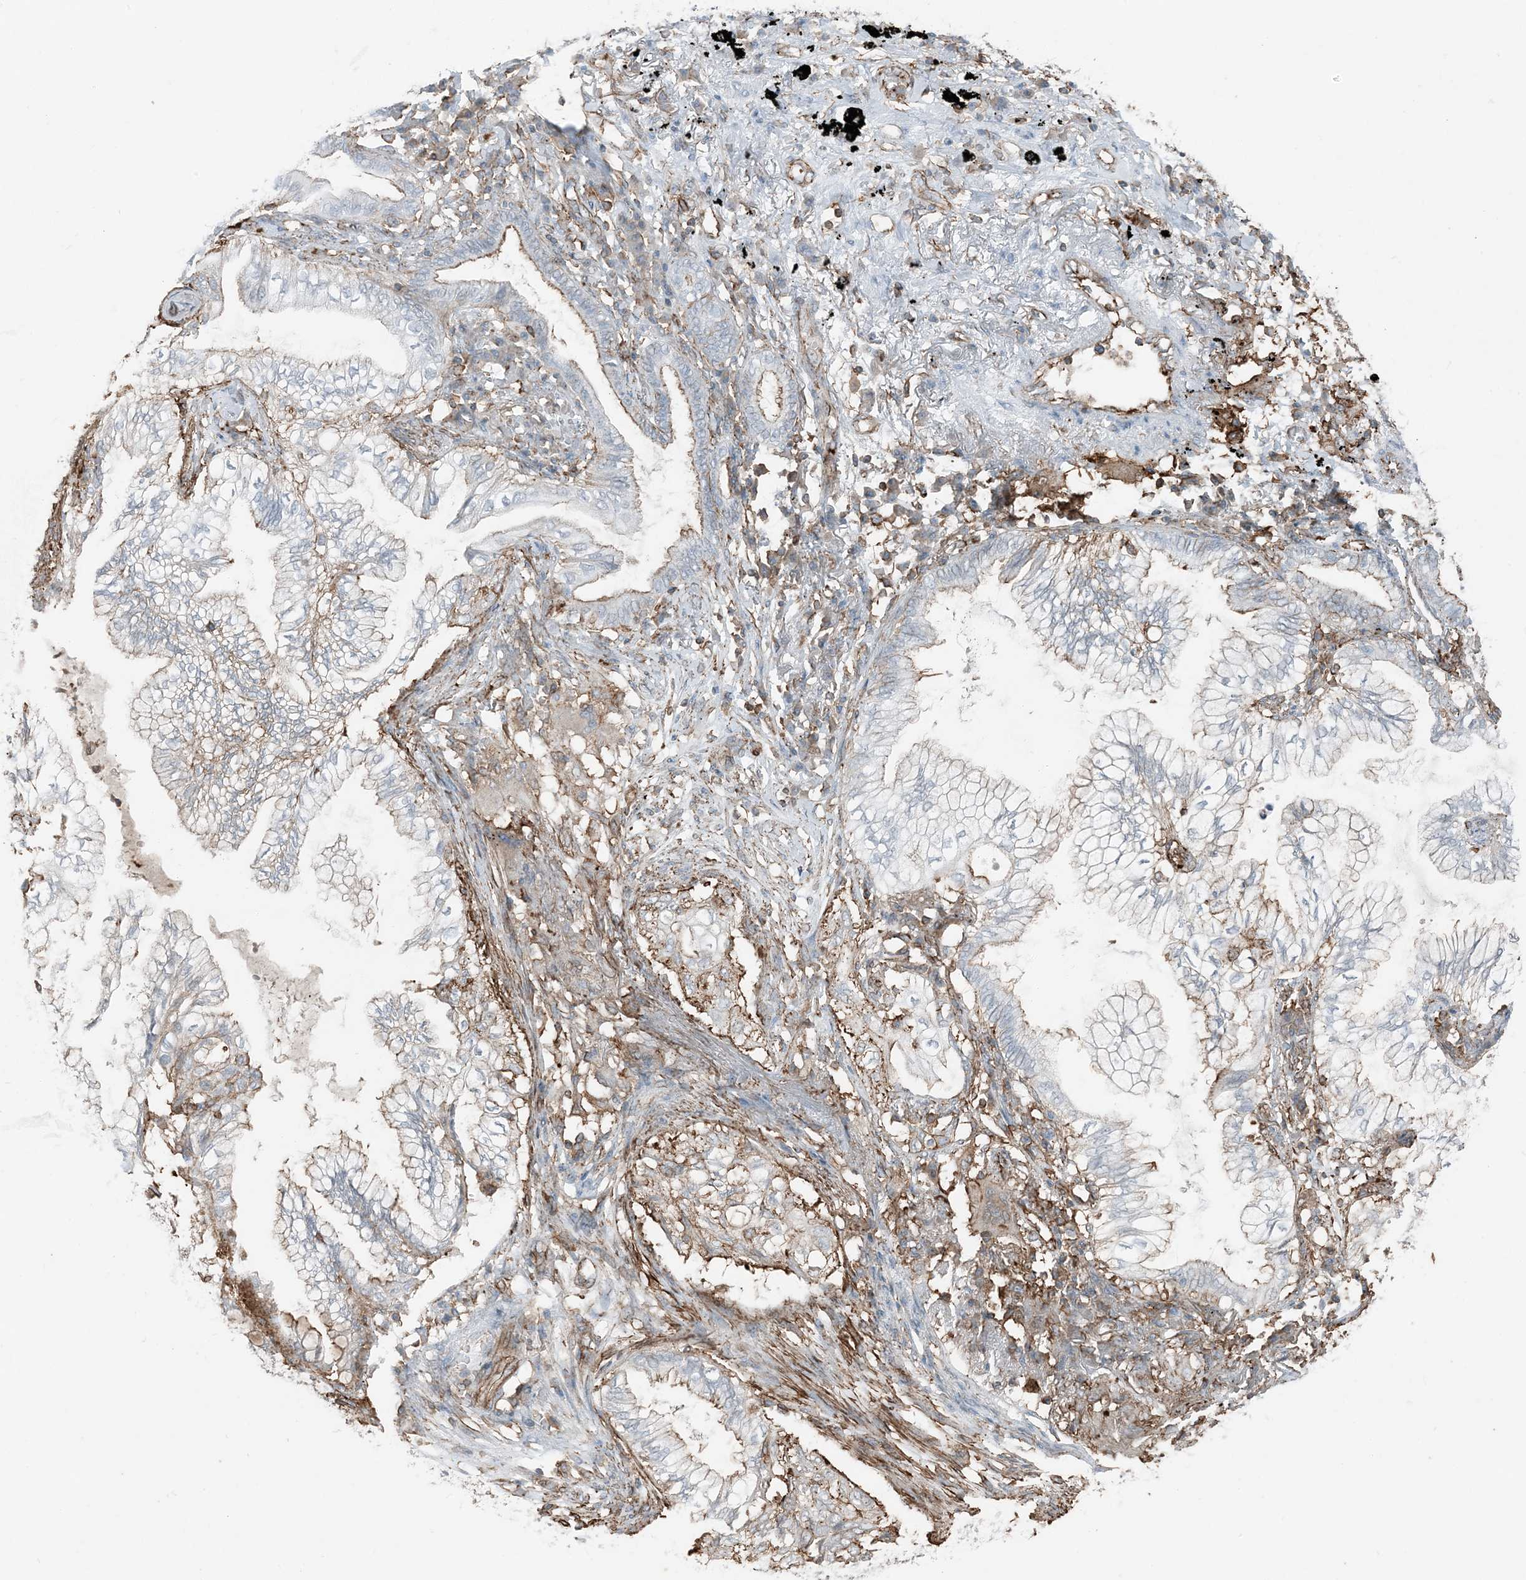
{"staining": {"intensity": "weak", "quantity": "<25%", "location": "cytoplasmic/membranous"}, "tissue": "lung cancer", "cell_type": "Tumor cells", "image_type": "cancer", "snomed": [{"axis": "morphology", "description": "Normal tissue, NOS"}, {"axis": "morphology", "description": "Adenocarcinoma, NOS"}, {"axis": "topography", "description": "Bronchus"}, {"axis": "topography", "description": "Lung"}], "caption": "An immunohistochemistry histopathology image of lung cancer is shown. There is no staining in tumor cells of lung cancer.", "gene": "APOBEC3C", "patient": {"sex": "female", "age": 70}}